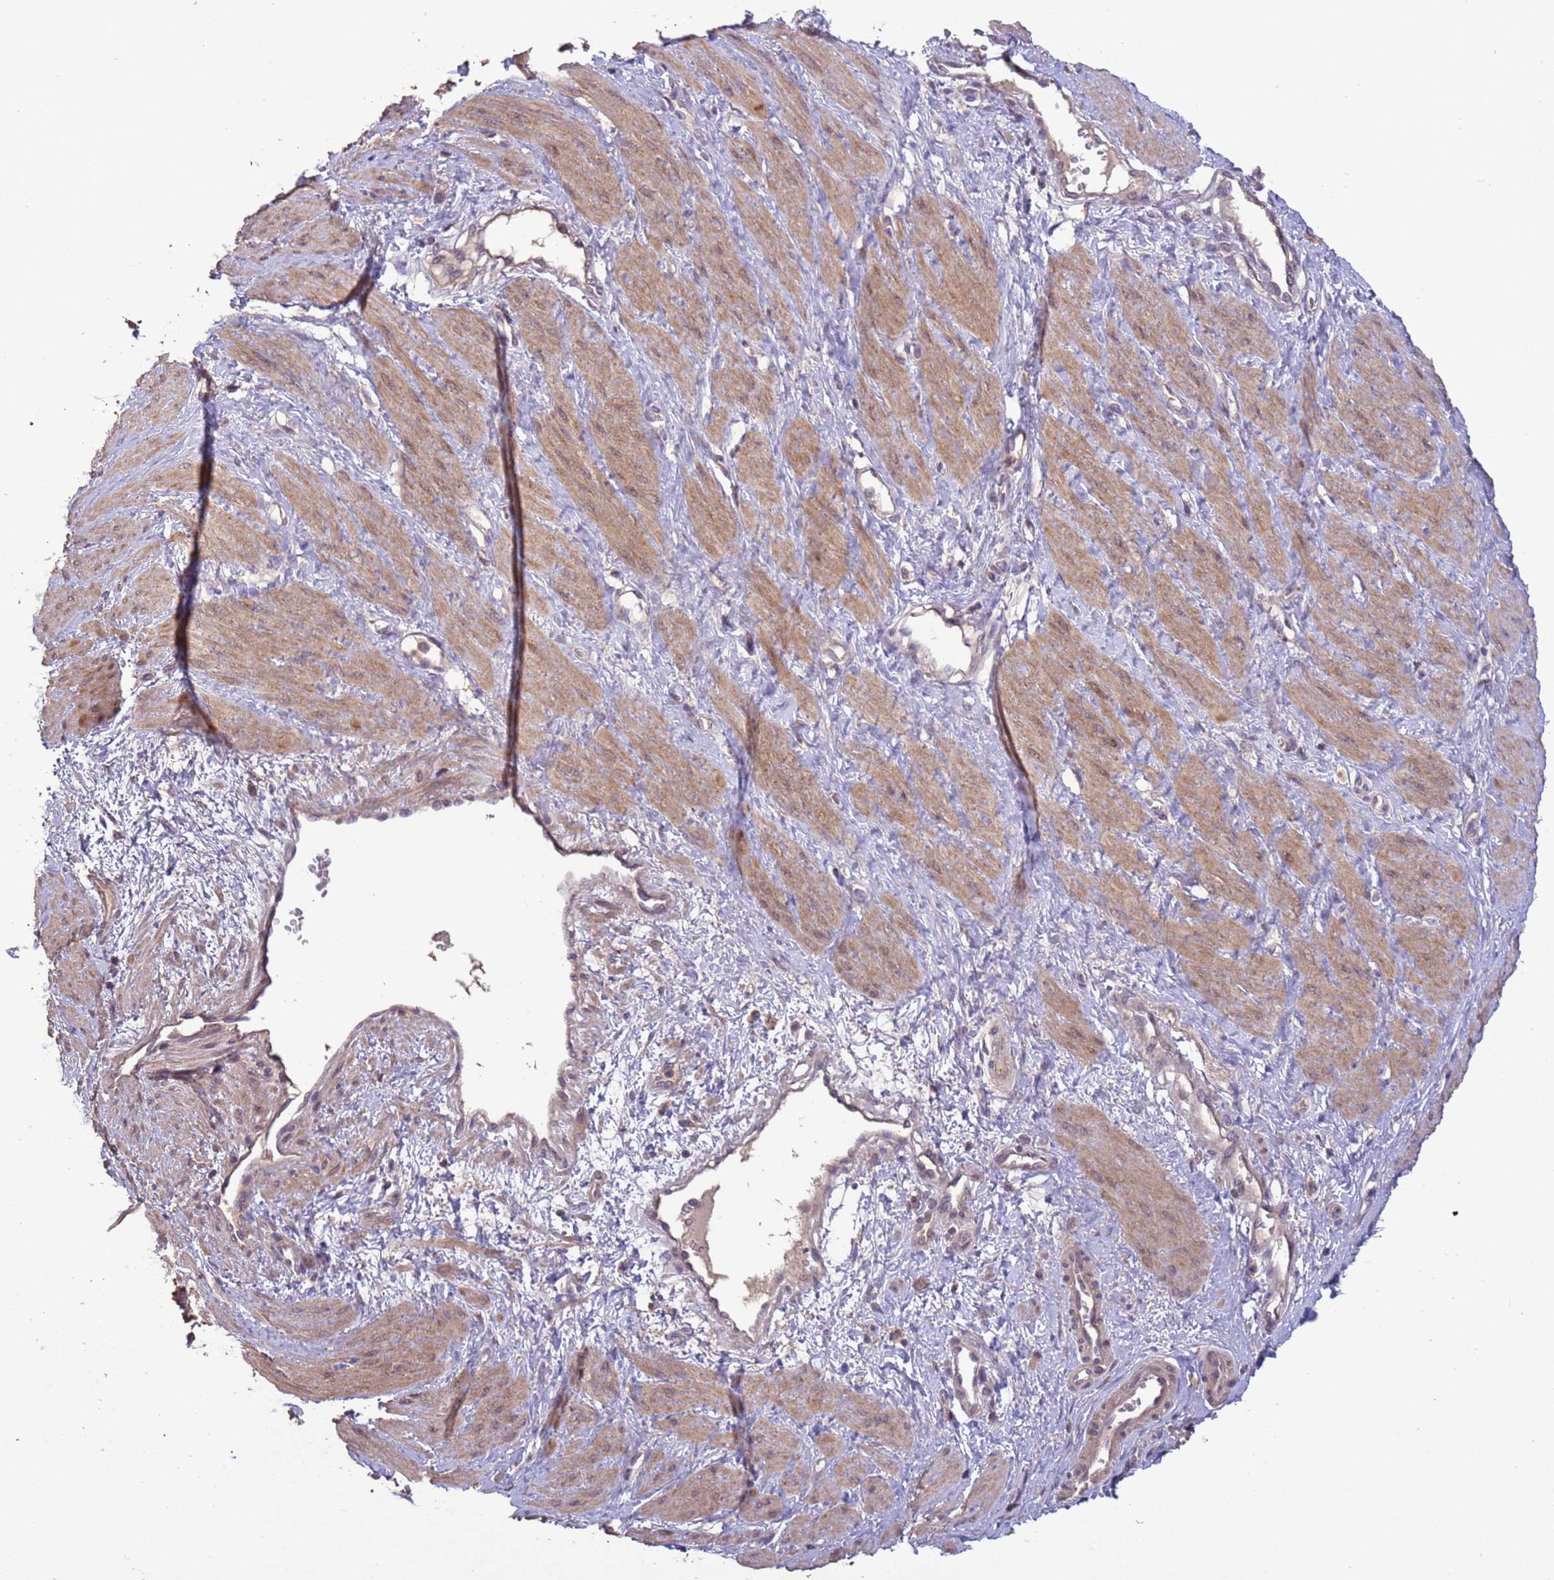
{"staining": {"intensity": "moderate", "quantity": "25%-75%", "location": "cytoplasmic/membranous"}, "tissue": "smooth muscle", "cell_type": "Smooth muscle cells", "image_type": "normal", "snomed": [{"axis": "morphology", "description": "Normal tissue, NOS"}, {"axis": "topography", "description": "Smooth muscle"}, {"axis": "topography", "description": "Uterus"}], "caption": "Smooth muscle cells reveal medium levels of moderate cytoplasmic/membranous staining in approximately 25%-75% of cells in normal human smooth muscle.", "gene": "SLC9B2", "patient": {"sex": "female", "age": 39}}